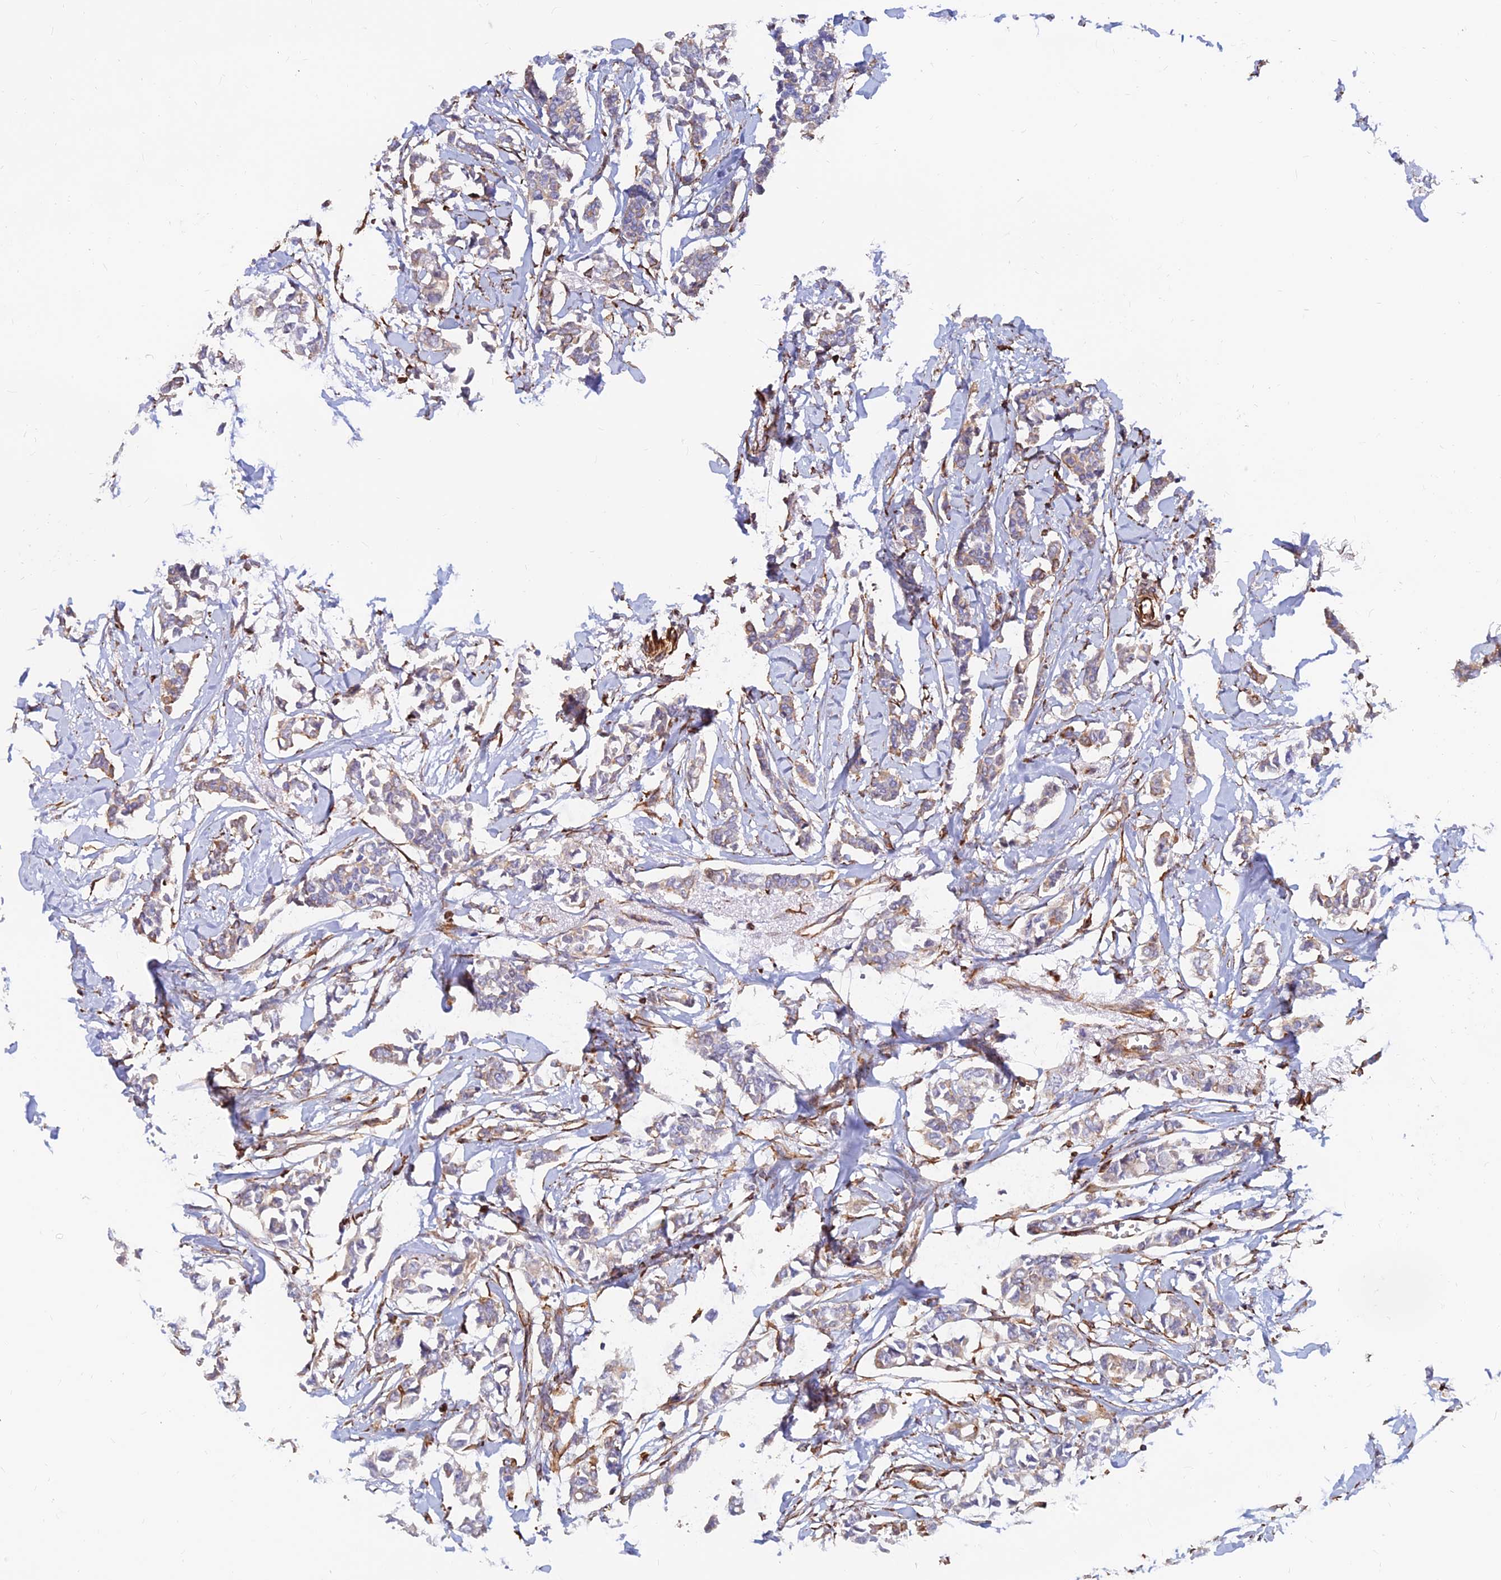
{"staining": {"intensity": "weak", "quantity": "25%-75%", "location": "cytoplasmic/membranous"}, "tissue": "breast cancer", "cell_type": "Tumor cells", "image_type": "cancer", "snomed": [{"axis": "morphology", "description": "Duct carcinoma"}, {"axis": "topography", "description": "Breast"}], "caption": "Tumor cells display low levels of weak cytoplasmic/membranous staining in about 25%-75% of cells in infiltrating ductal carcinoma (breast).", "gene": "CDK18", "patient": {"sex": "female", "age": 41}}